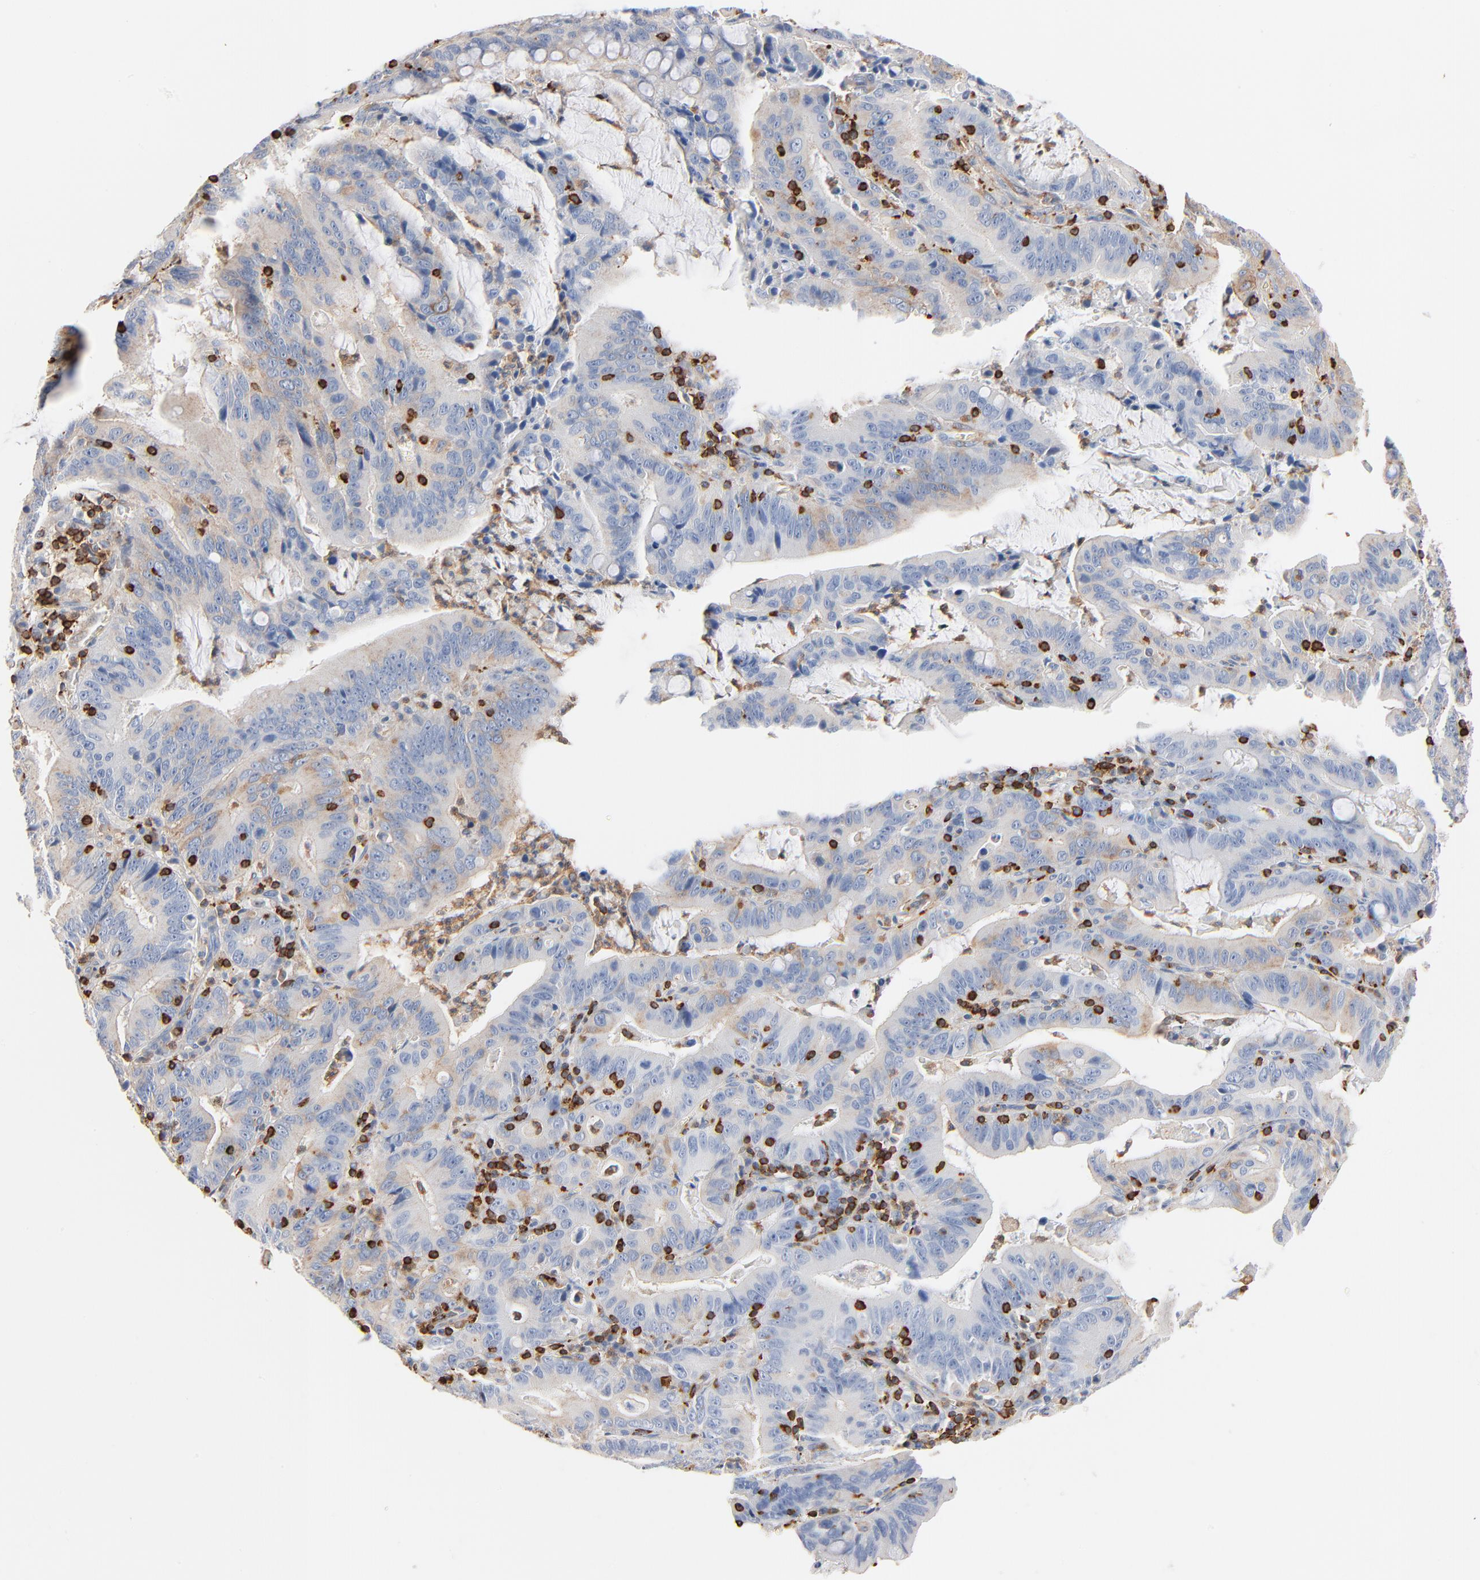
{"staining": {"intensity": "negative", "quantity": "none", "location": "none"}, "tissue": "stomach cancer", "cell_type": "Tumor cells", "image_type": "cancer", "snomed": [{"axis": "morphology", "description": "Adenocarcinoma, NOS"}, {"axis": "topography", "description": "Stomach, upper"}], "caption": "A high-resolution micrograph shows IHC staining of adenocarcinoma (stomach), which displays no significant staining in tumor cells.", "gene": "SH3KBP1", "patient": {"sex": "male", "age": 63}}